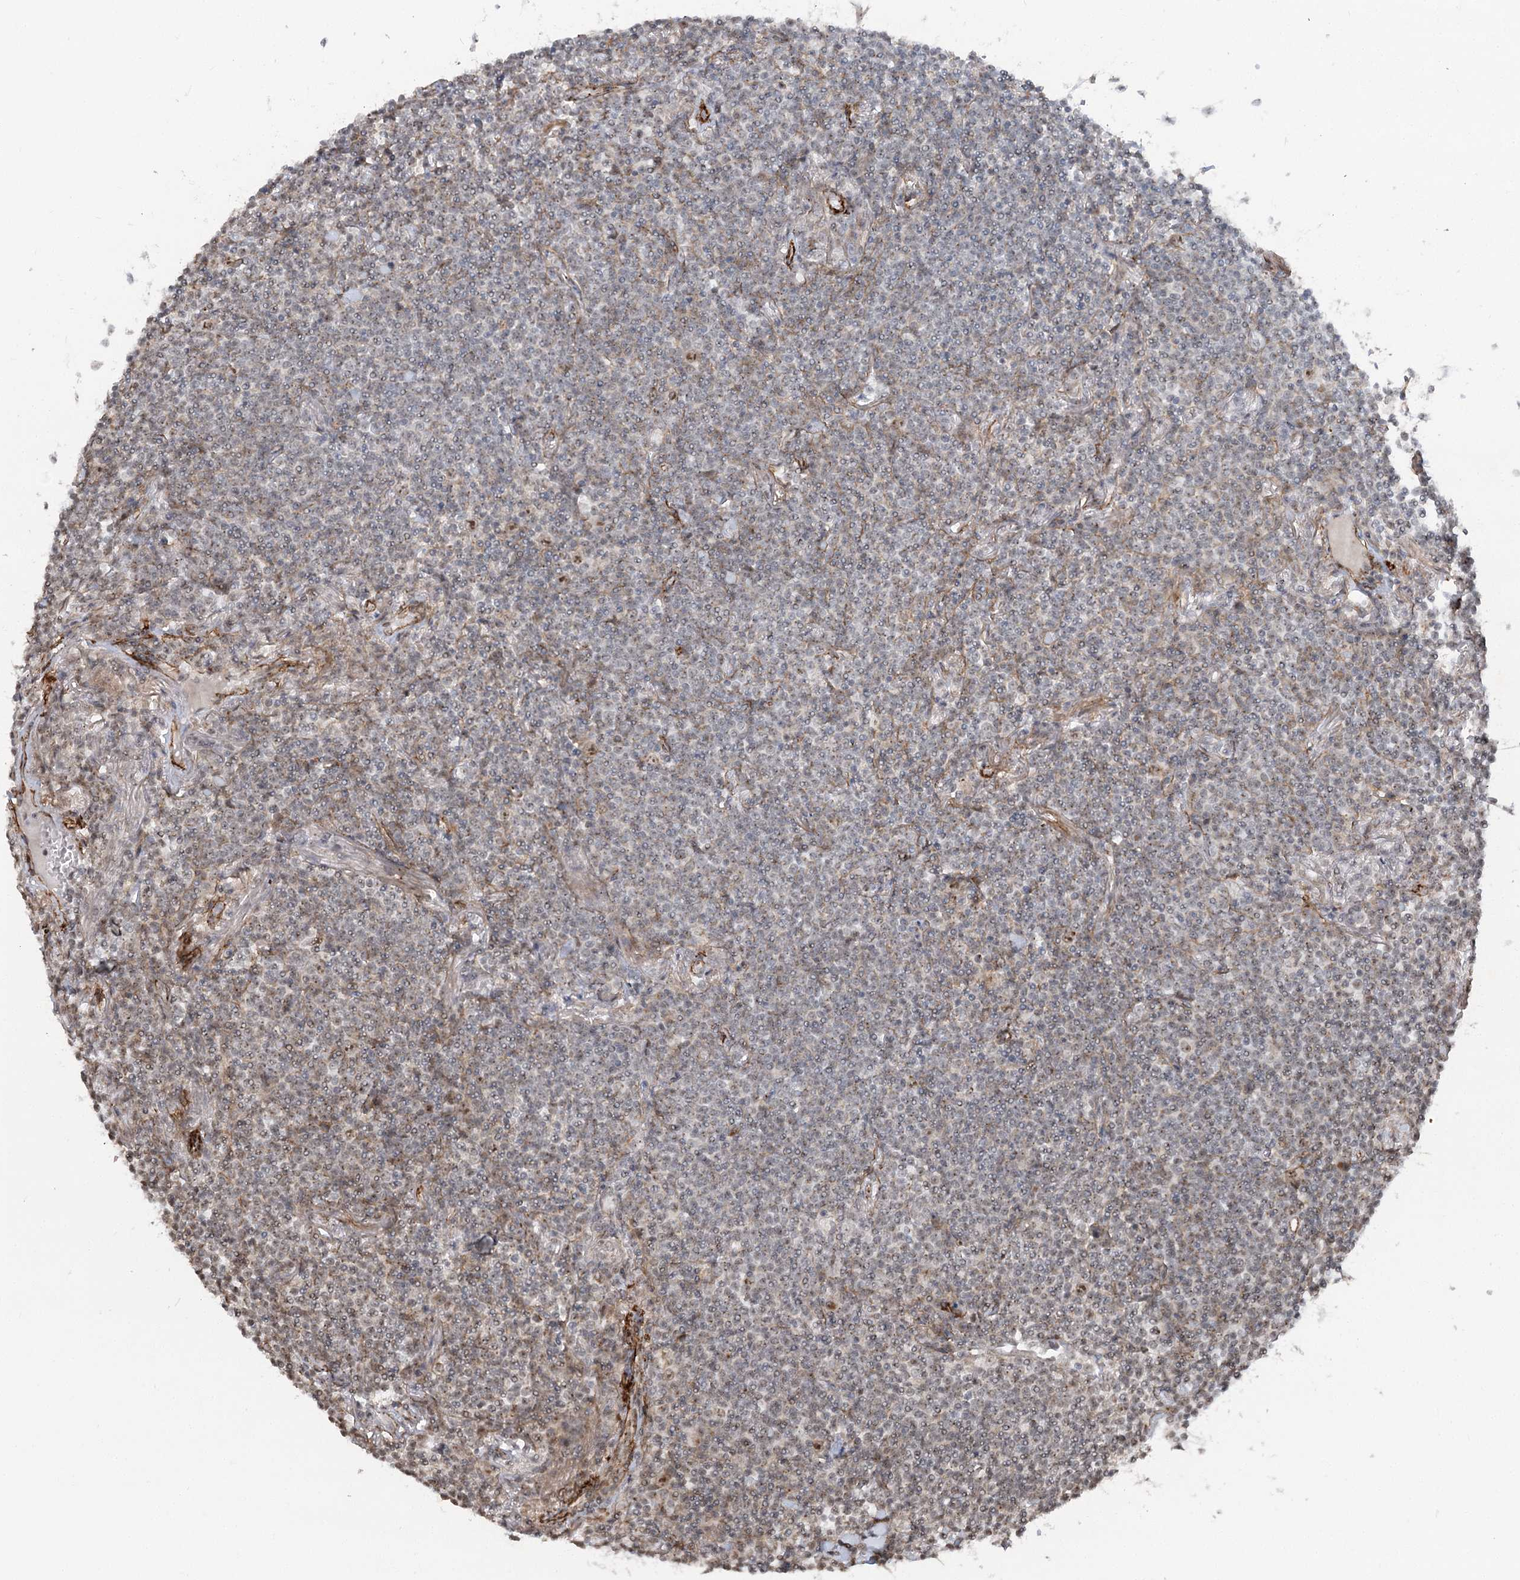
{"staining": {"intensity": "weak", "quantity": "25%-75%", "location": "nuclear"}, "tissue": "lymphoma", "cell_type": "Tumor cells", "image_type": "cancer", "snomed": [{"axis": "morphology", "description": "Malignant lymphoma, non-Hodgkin's type, Low grade"}, {"axis": "topography", "description": "Lung"}], "caption": "Malignant lymphoma, non-Hodgkin's type (low-grade) was stained to show a protein in brown. There is low levels of weak nuclear staining in approximately 25%-75% of tumor cells. (IHC, brightfield microscopy, high magnification).", "gene": "GNL3L", "patient": {"sex": "female", "age": 71}}